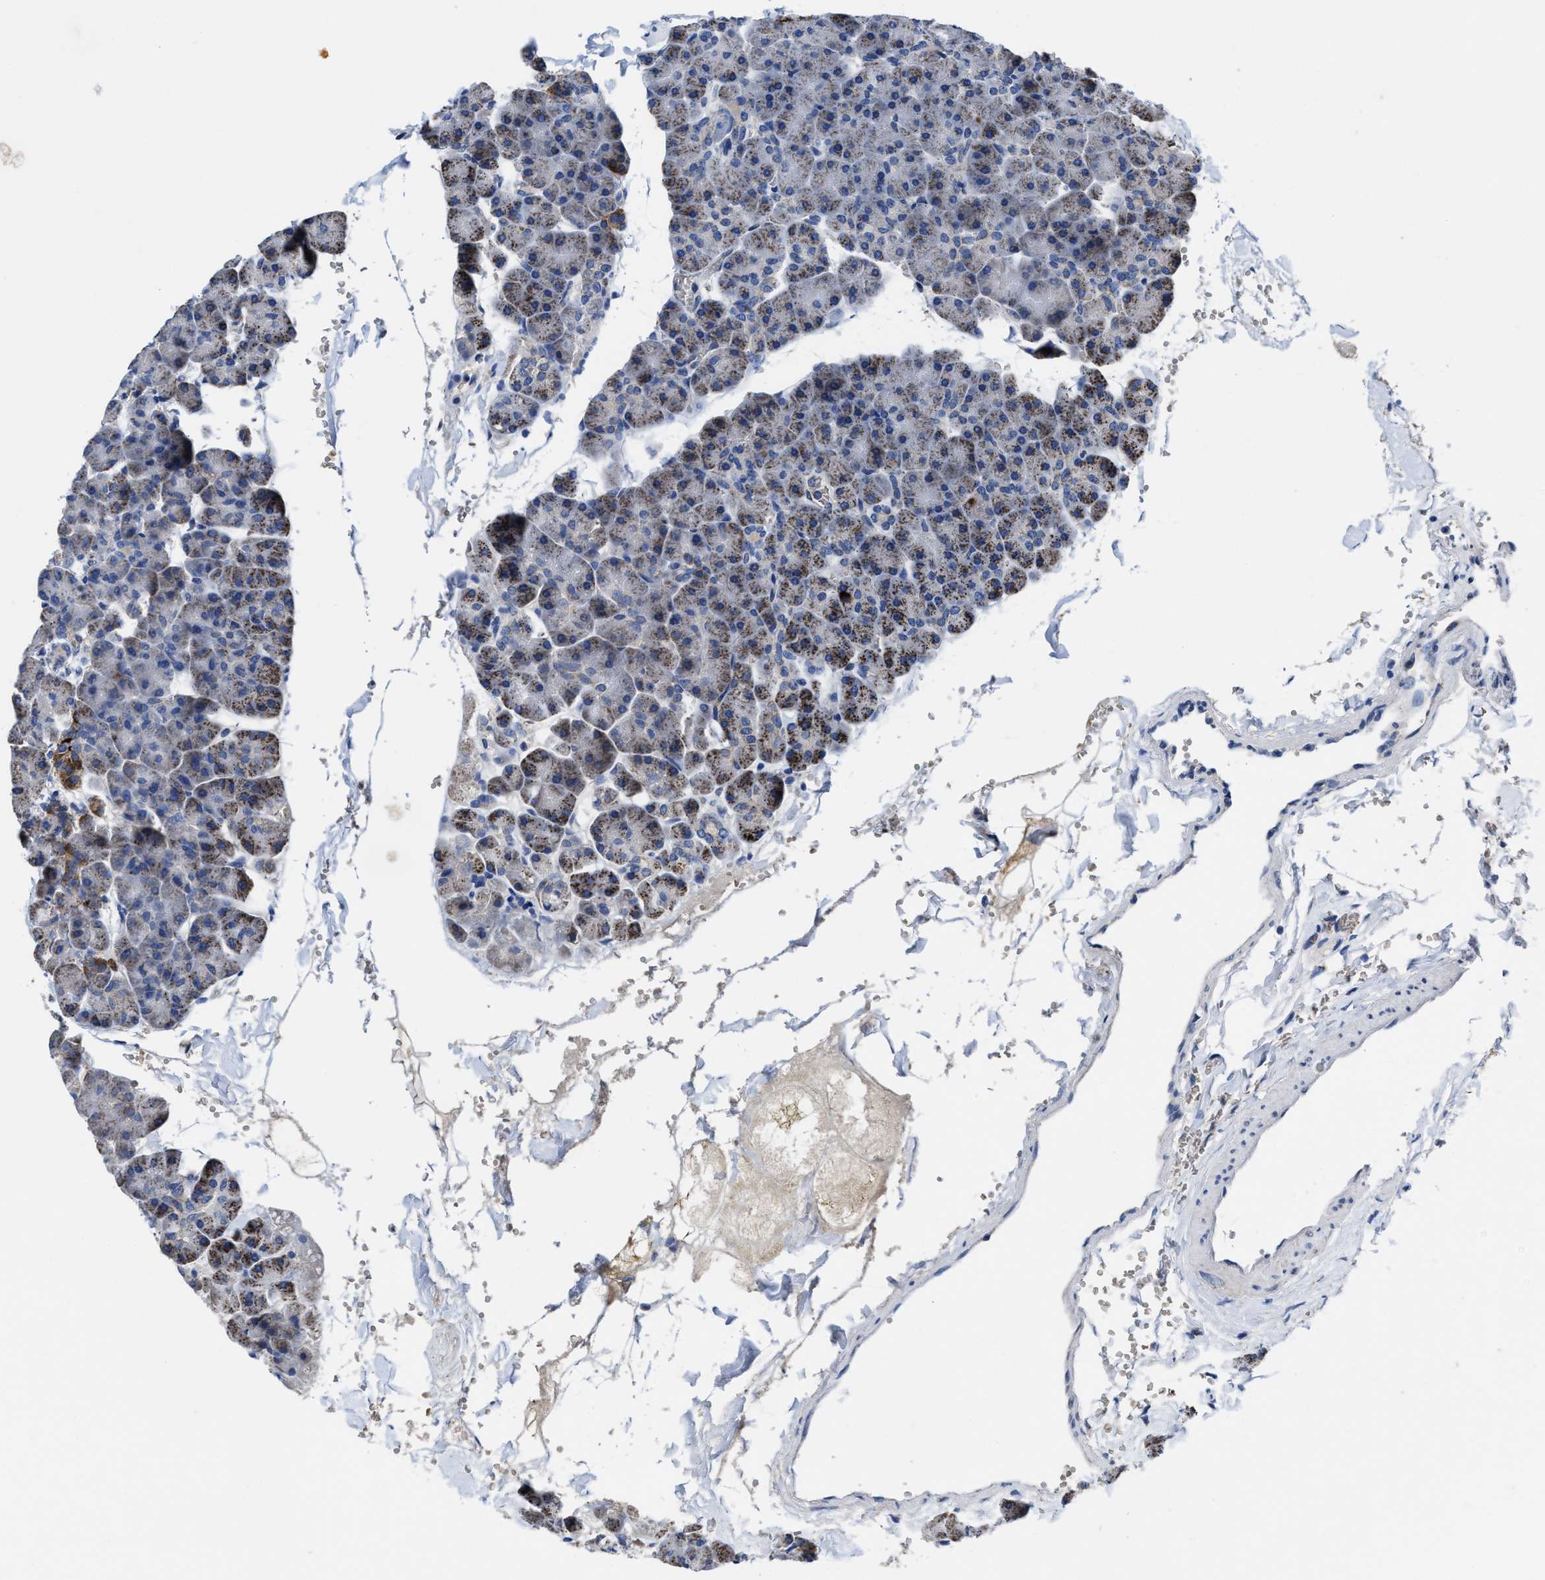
{"staining": {"intensity": "weak", "quantity": "<25%", "location": "cytoplasmic/membranous"}, "tissue": "pancreas", "cell_type": "Exocrine glandular cells", "image_type": "normal", "snomed": [{"axis": "morphology", "description": "Normal tissue, NOS"}, {"axis": "topography", "description": "Pancreas"}], "caption": "DAB immunohistochemical staining of benign pancreas demonstrates no significant staining in exocrine glandular cells.", "gene": "CACNA1D", "patient": {"sex": "male", "age": 35}}